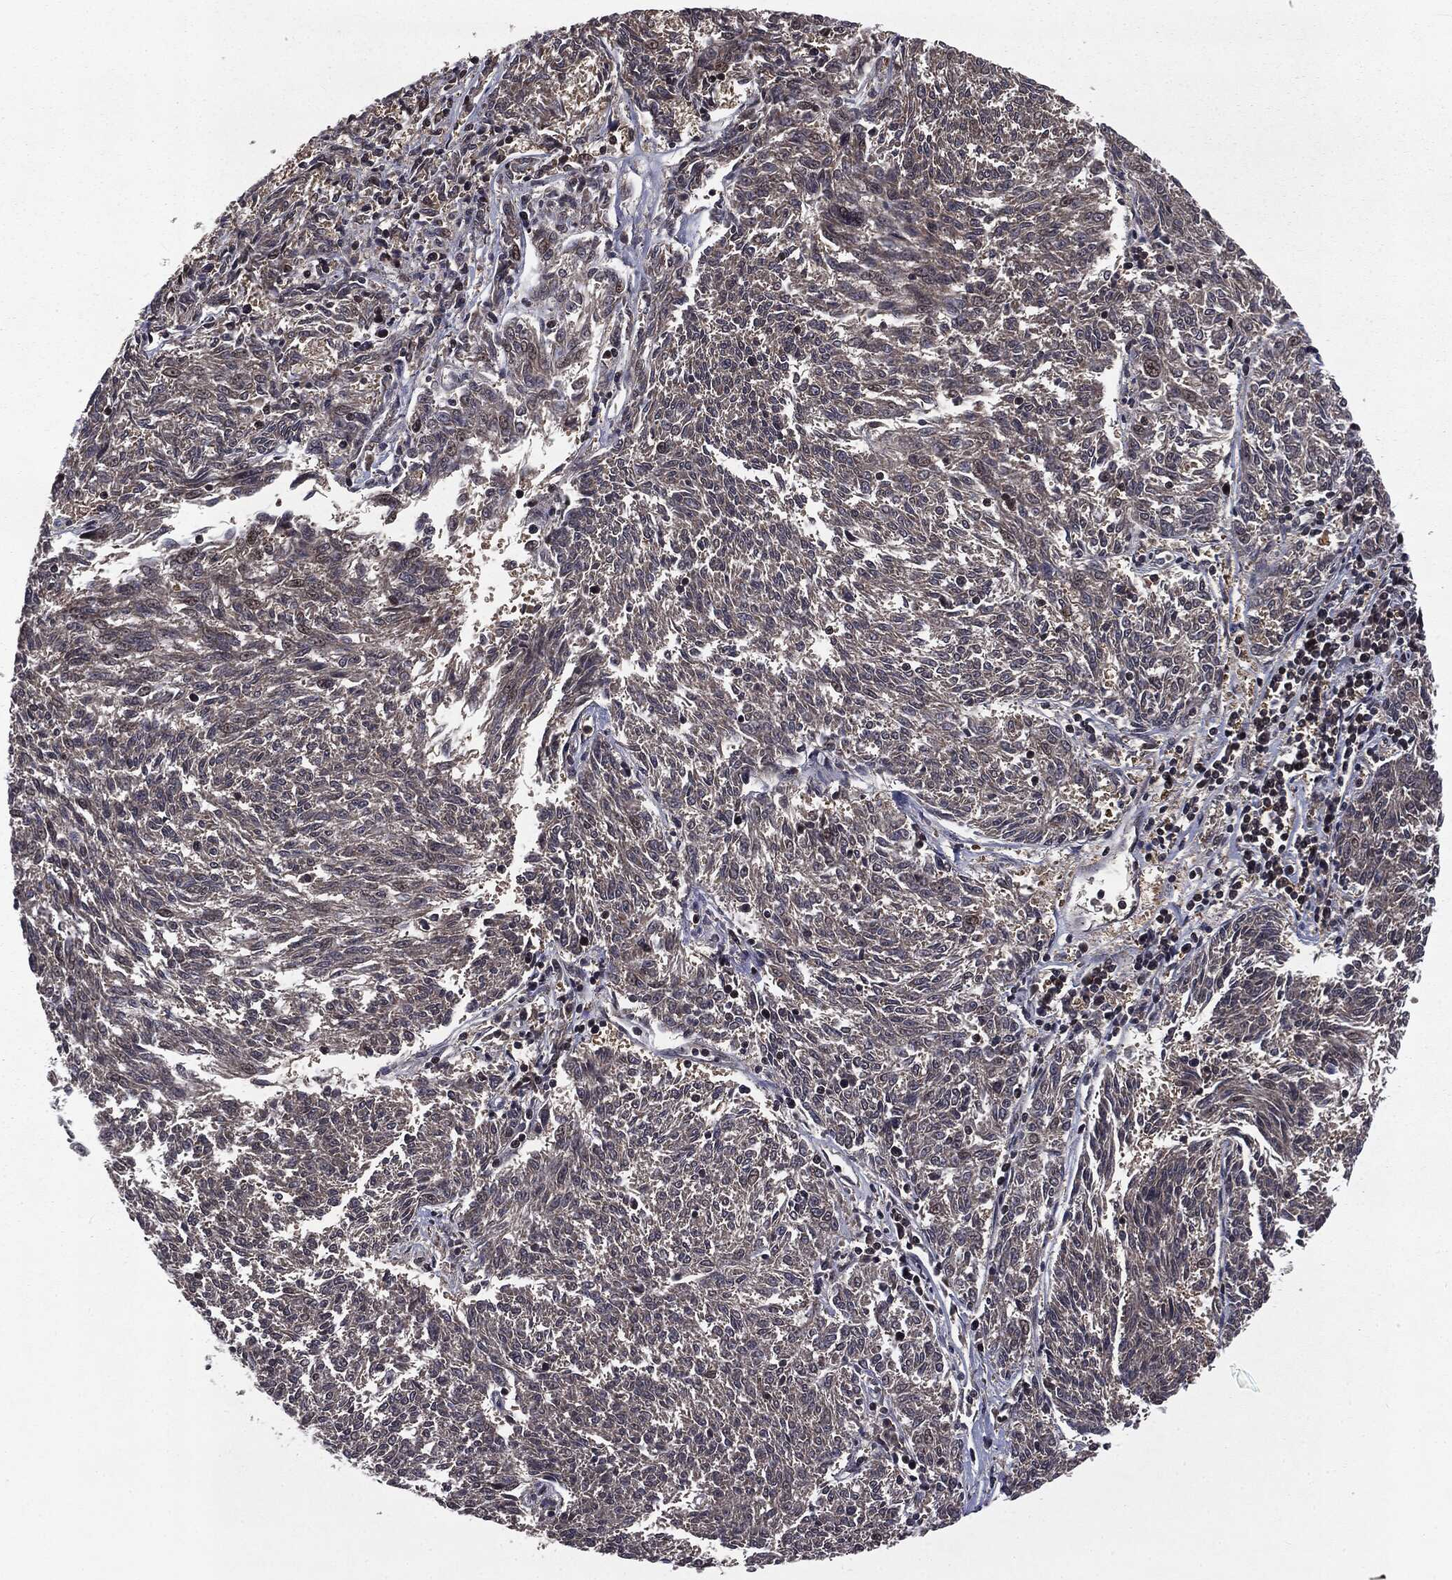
{"staining": {"intensity": "moderate", "quantity": "<25%", "location": "nuclear"}, "tissue": "melanoma", "cell_type": "Tumor cells", "image_type": "cancer", "snomed": [{"axis": "morphology", "description": "Malignant melanoma, NOS"}, {"axis": "topography", "description": "Skin"}], "caption": "There is low levels of moderate nuclear positivity in tumor cells of malignant melanoma, as demonstrated by immunohistochemical staining (brown color).", "gene": "STAU2", "patient": {"sex": "female", "age": 72}}